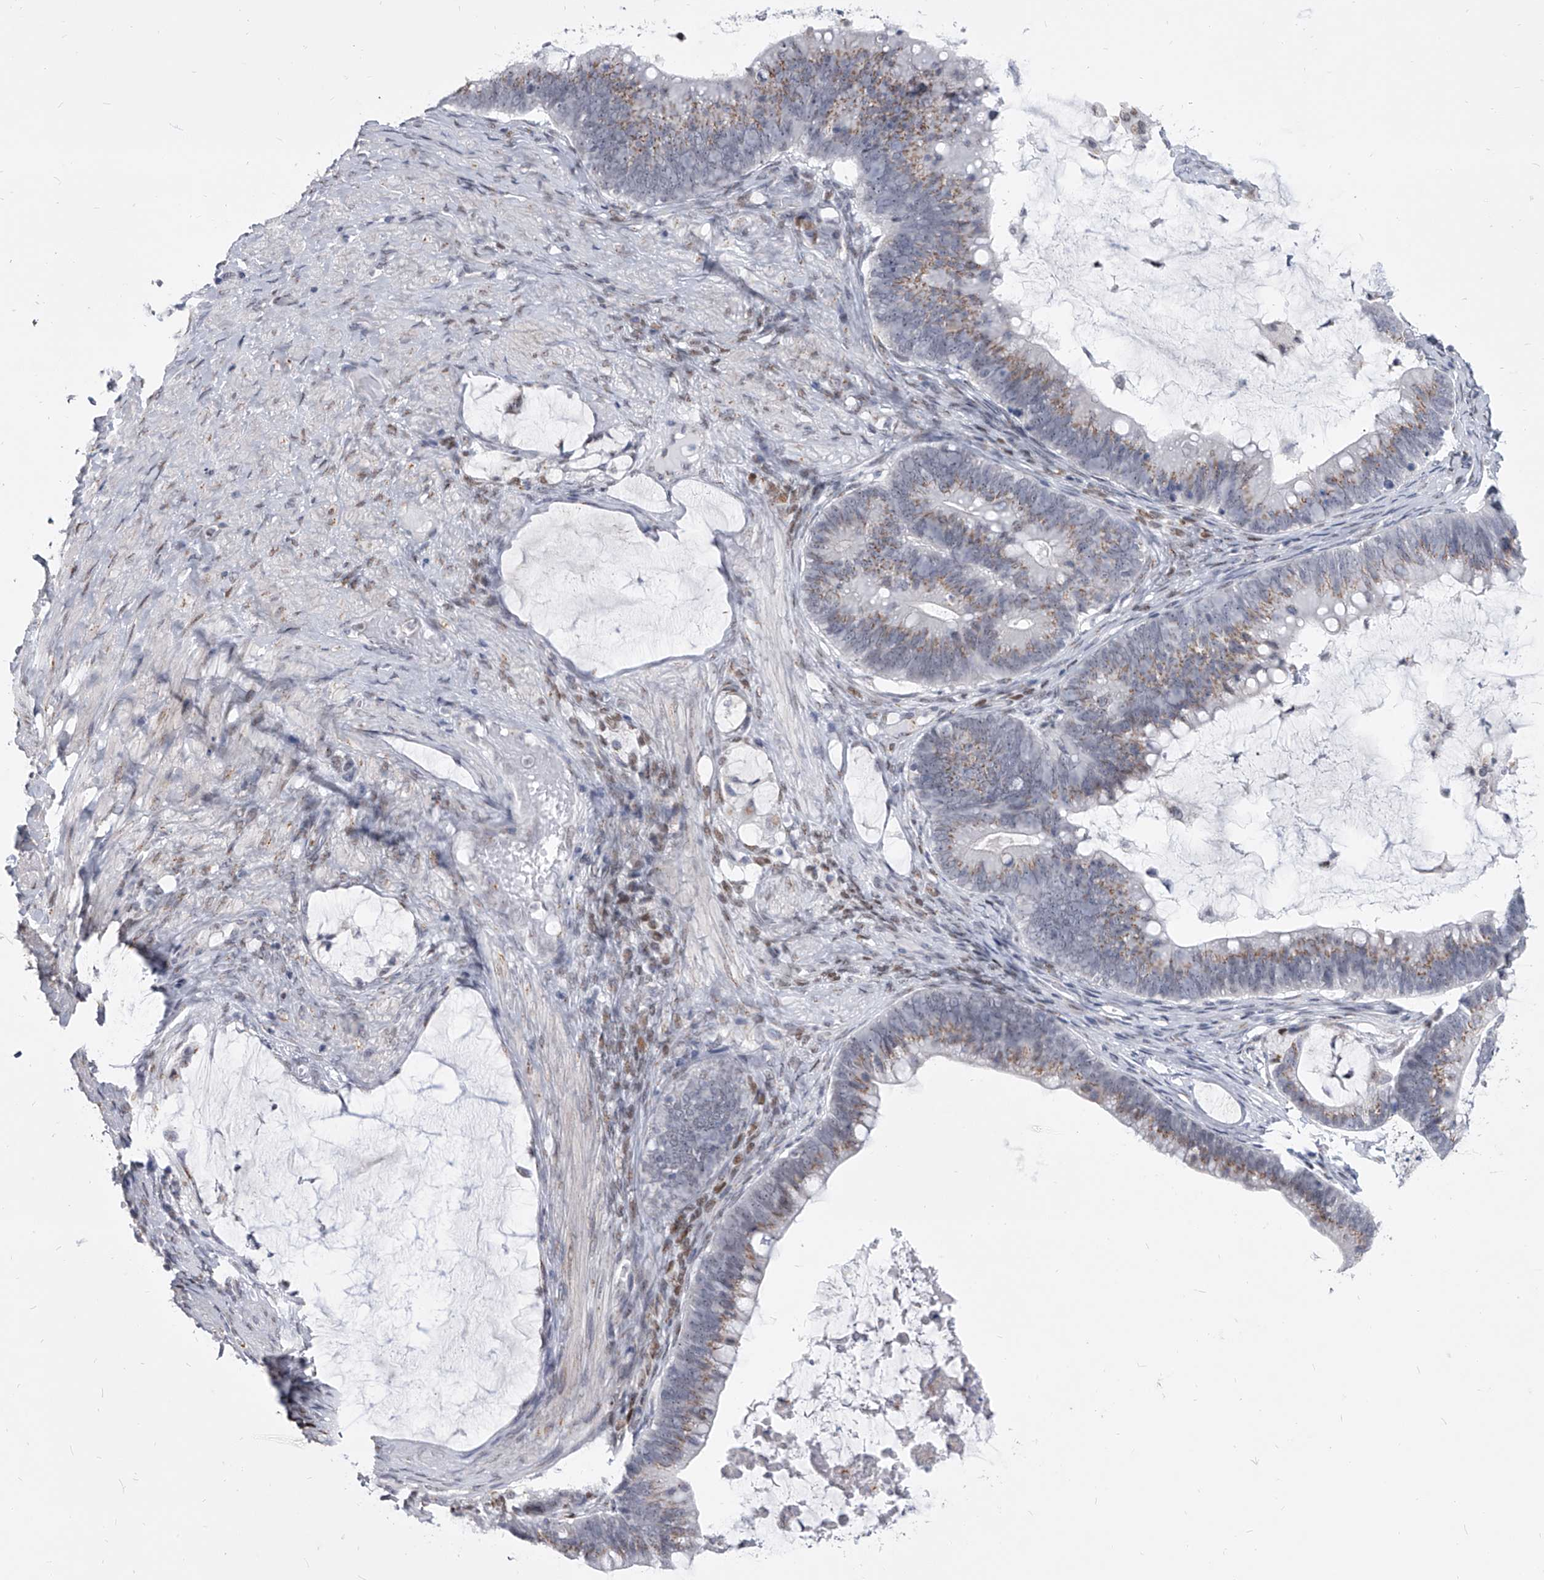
{"staining": {"intensity": "moderate", "quantity": "25%-75%", "location": "cytoplasmic/membranous"}, "tissue": "ovarian cancer", "cell_type": "Tumor cells", "image_type": "cancer", "snomed": [{"axis": "morphology", "description": "Cystadenocarcinoma, mucinous, NOS"}, {"axis": "topography", "description": "Ovary"}], "caption": "The immunohistochemical stain highlights moderate cytoplasmic/membranous positivity in tumor cells of ovarian cancer tissue. The protein of interest is shown in brown color, while the nuclei are stained blue.", "gene": "EVA1C", "patient": {"sex": "female", "age": 61}}